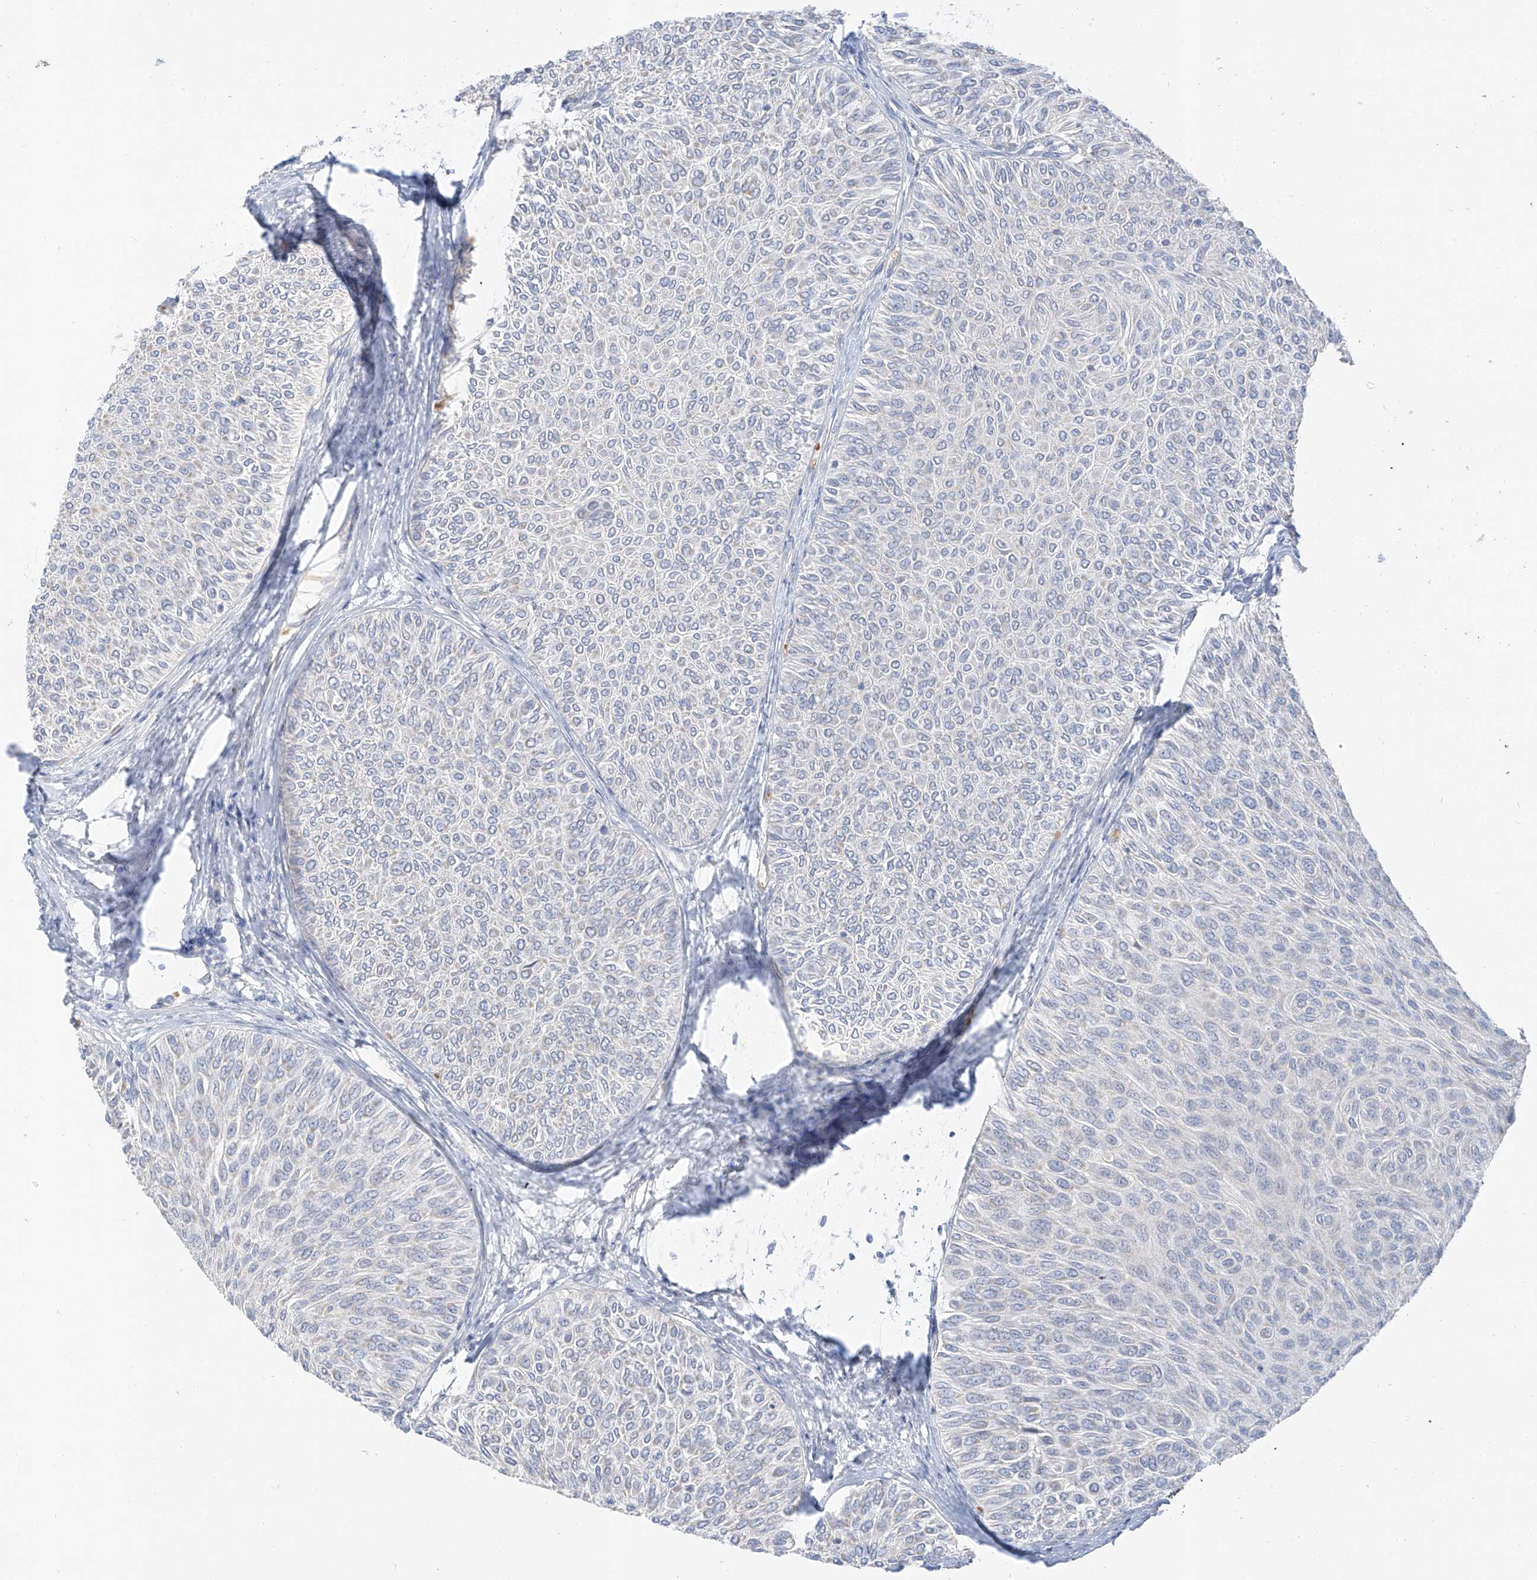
{"staining": {"intensity": "negative", "quantity": "none", "location": "none"}, "tissue": "urothelial cancer", "cell_type": "Tumor cells", "image_type": "cancer", "snomed": [{"axis": "morphology", "description": "Urothelial carcinoma, Low grade"}, {"axis": "topography", "description": "Urinary bladder"}], "caption": "The image demonstrates no staining of tumor cells in urothelial carcinoma (low-grade). Brightfield microscopy of immunohistochemistry stained with DAB (brown) and hematoxylin (blue), captured at high magnification.", "gene": "PGC", "patient": {"sex": "male", "age": 78}}